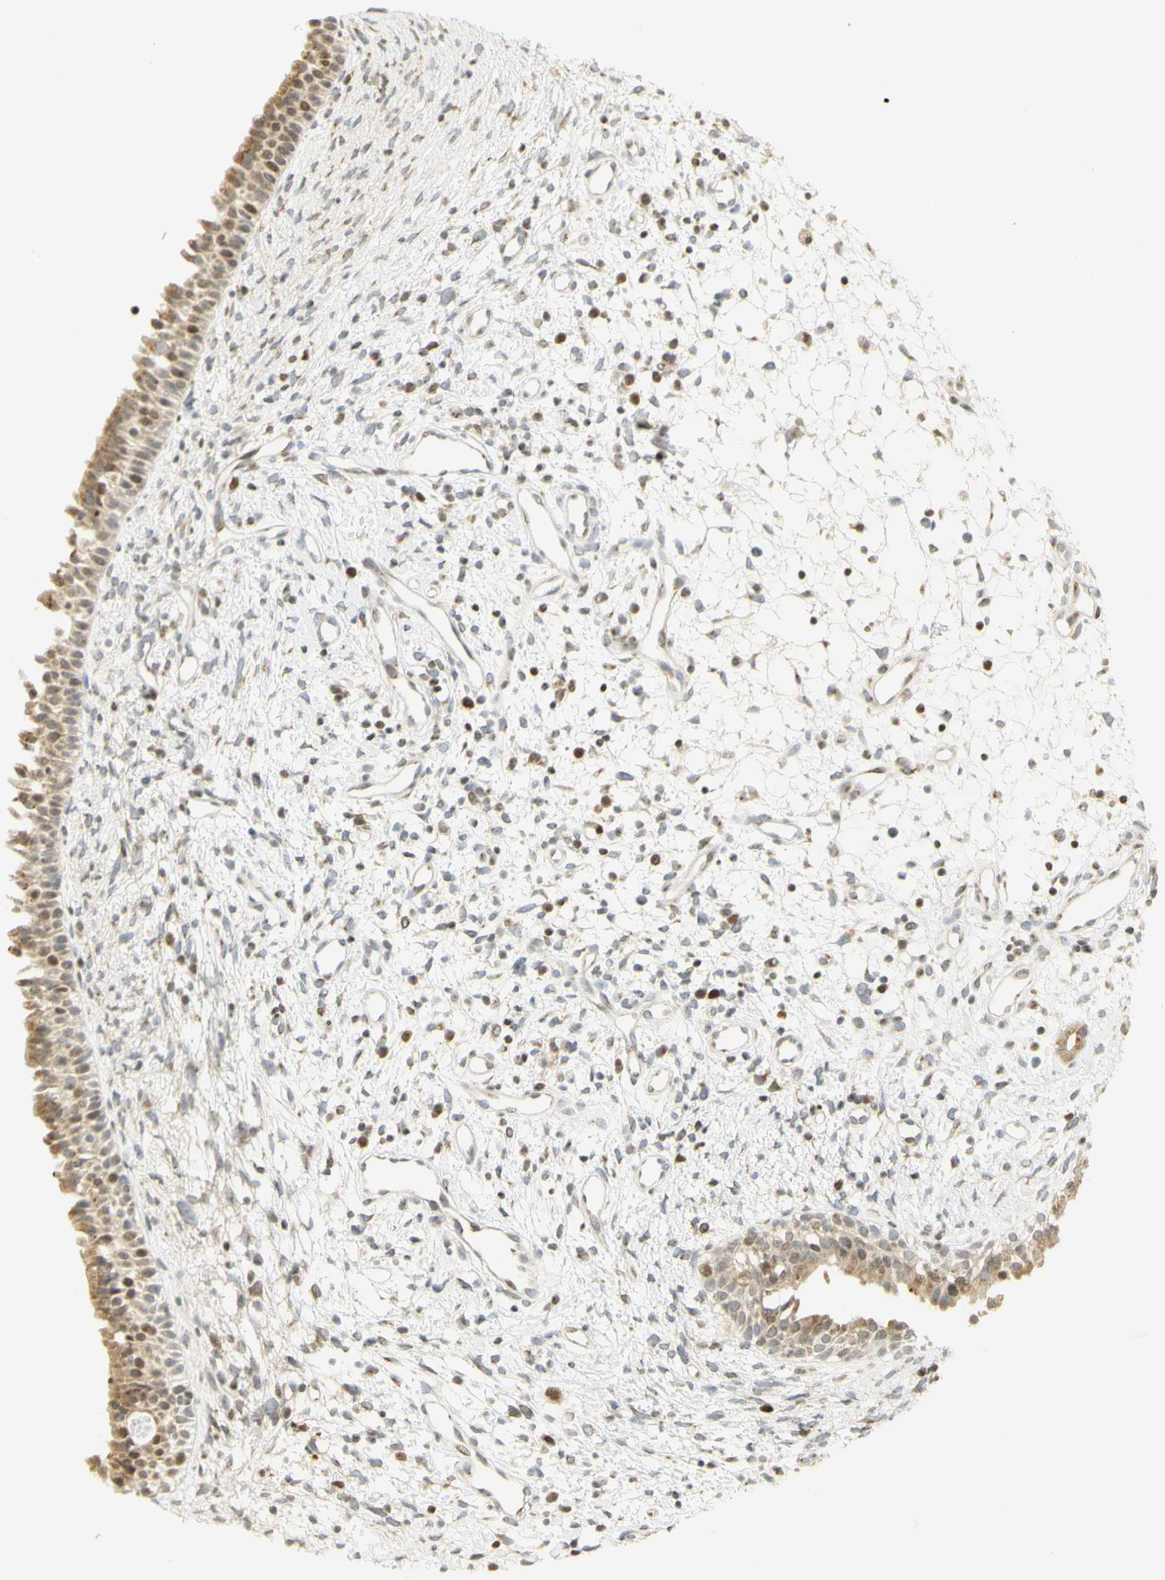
{"staining": {"intensity": "moderate", "quantity": ">75%", "location": "cytoplasmic/membranous,nuclear"}, "tissue": "nasopharynx", "cell_type": "Respiratory epithelial cells", "image_type": "normal", "snomed": [{"axis": "morphology", "description": "Normal tissue, NOS"}, {"axis": "topography", "description": "Nasopharynx"}], "caption": "A brown stain shows moderate cytoplasmic/membranous,nuclear expression of a protein in respiratory epithelial cells of normal nasopharynx.", "gene": "KIF11", "patient": {"sex": "male", "age": 22}}